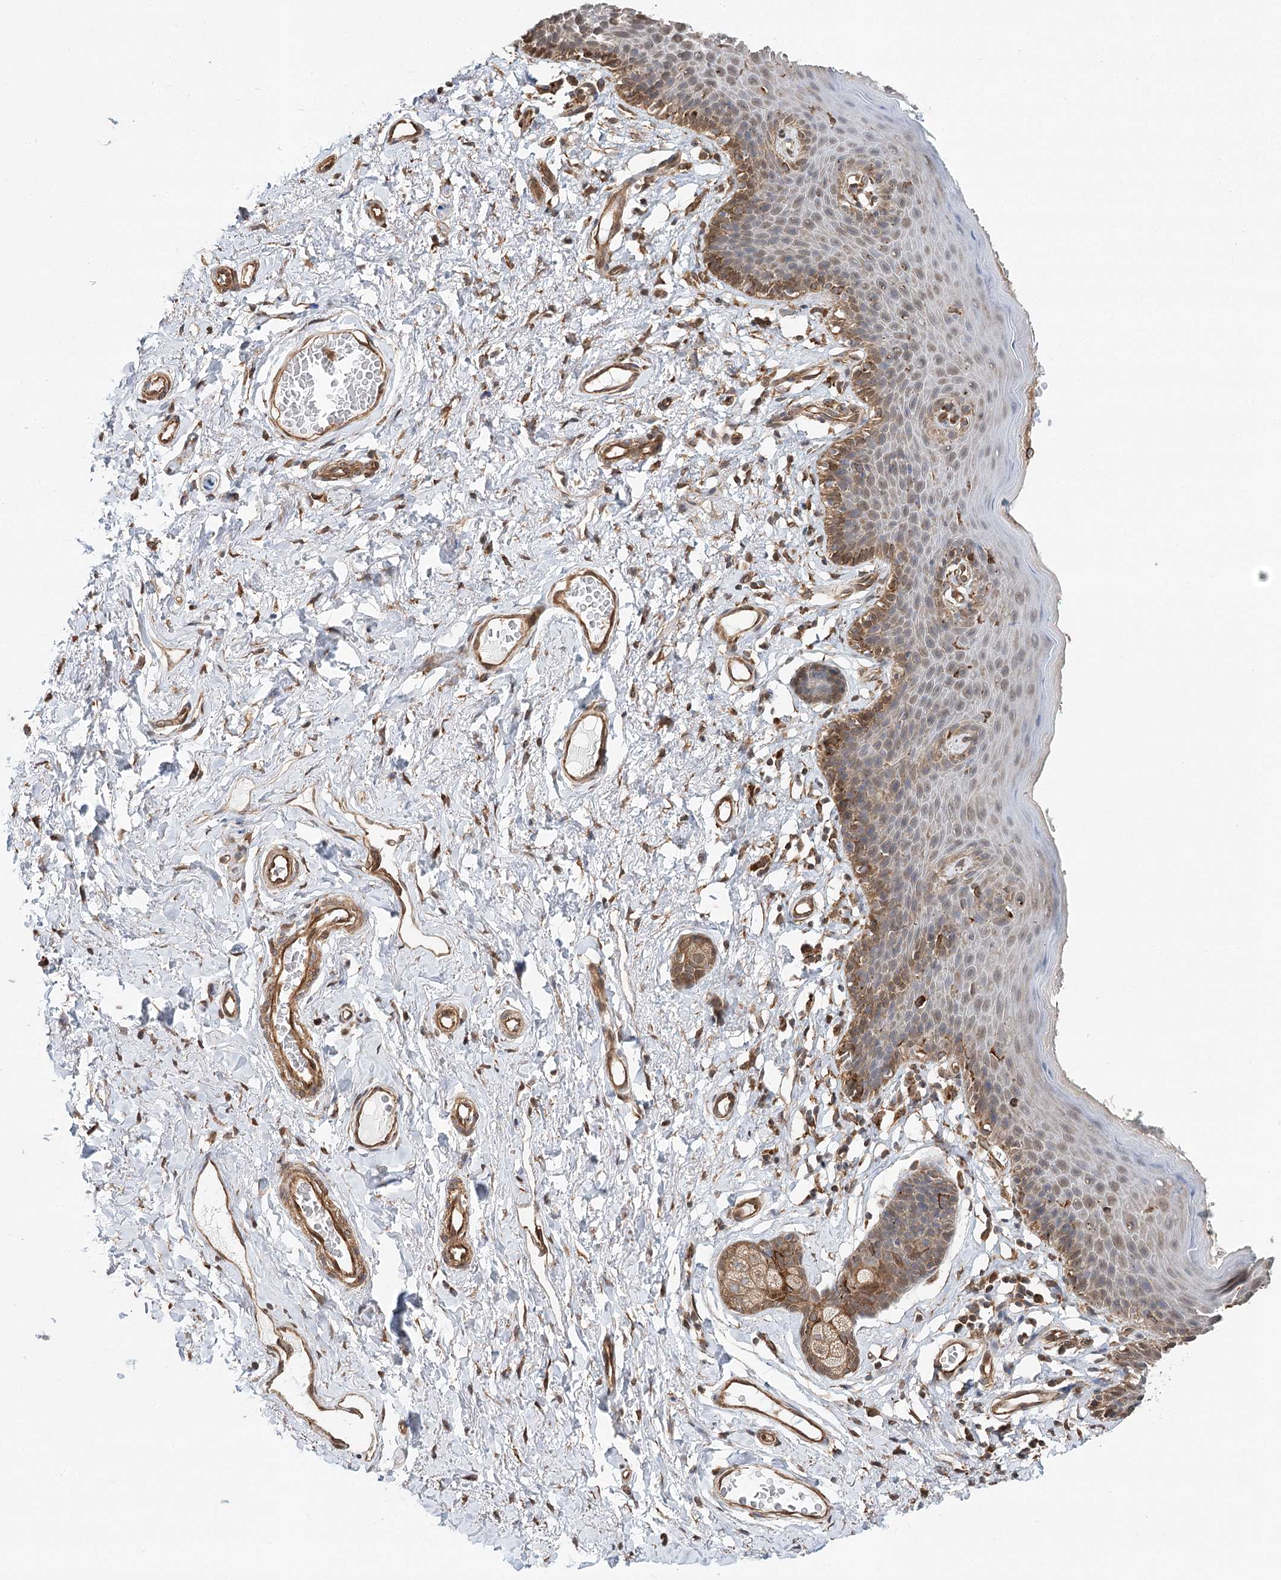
{"staining": {"intensity": "moderate", "quantity": ">75%", "location": "cytoplasmic/membranous"}, "tissue": "skin", "cell_type": "Epidermal cells", "image_type": "normal", "snomed": [{"axis": "morphology", "description": "Normal tissue, NOS"}, {"axis": "topography", "description": "Vulva"}], "caption": "IHC (DAB) staining of unremarkable skin displays moderate cytoplasmic/membranous protein positivity in approximately >75% of epidermal cells.", "gene": "DNAJB14", "patient": {"sex": "female", "age": 66}}